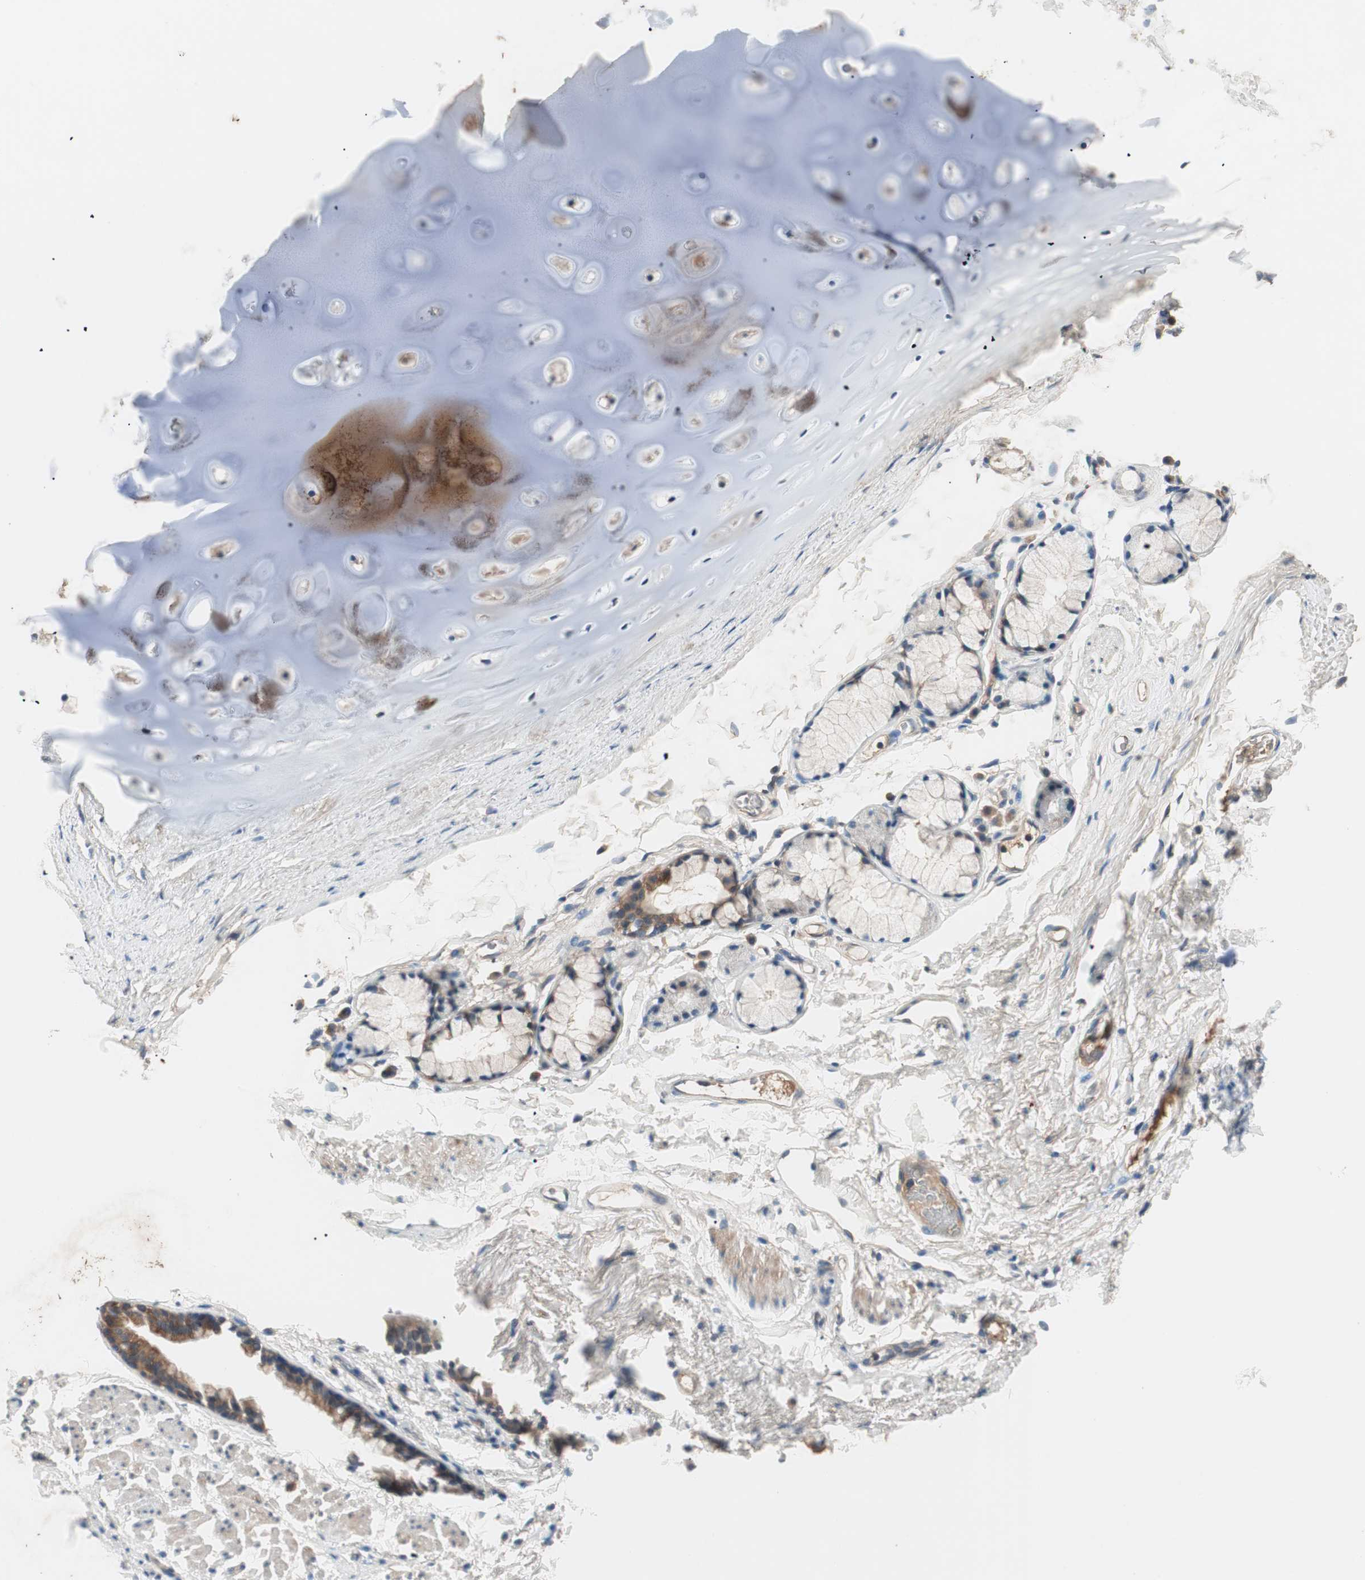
{"staining": {"intensity": "moderate", "quantity": ">75%", "location": "cytoplasmic/membranous,nuclear"}, "tissue": "adipose tissue", "cell_type": "Adipocytes", "image_type": "normal", "snomed": [{"axis": "morphology", "description": "Normal tissue, NOS"}, {"axis": "topography", "description": "Cartilage tissue"}, {"axis": "topography", "description": "Bronchus"}], "caption": "Benign adipose tissue exhibits moderate cytoplasmic/membranous,nuclear expression in approximately >75% of adipocytes.", "gene": "HPN", "patient": {"sex": "female", "age": 73}}